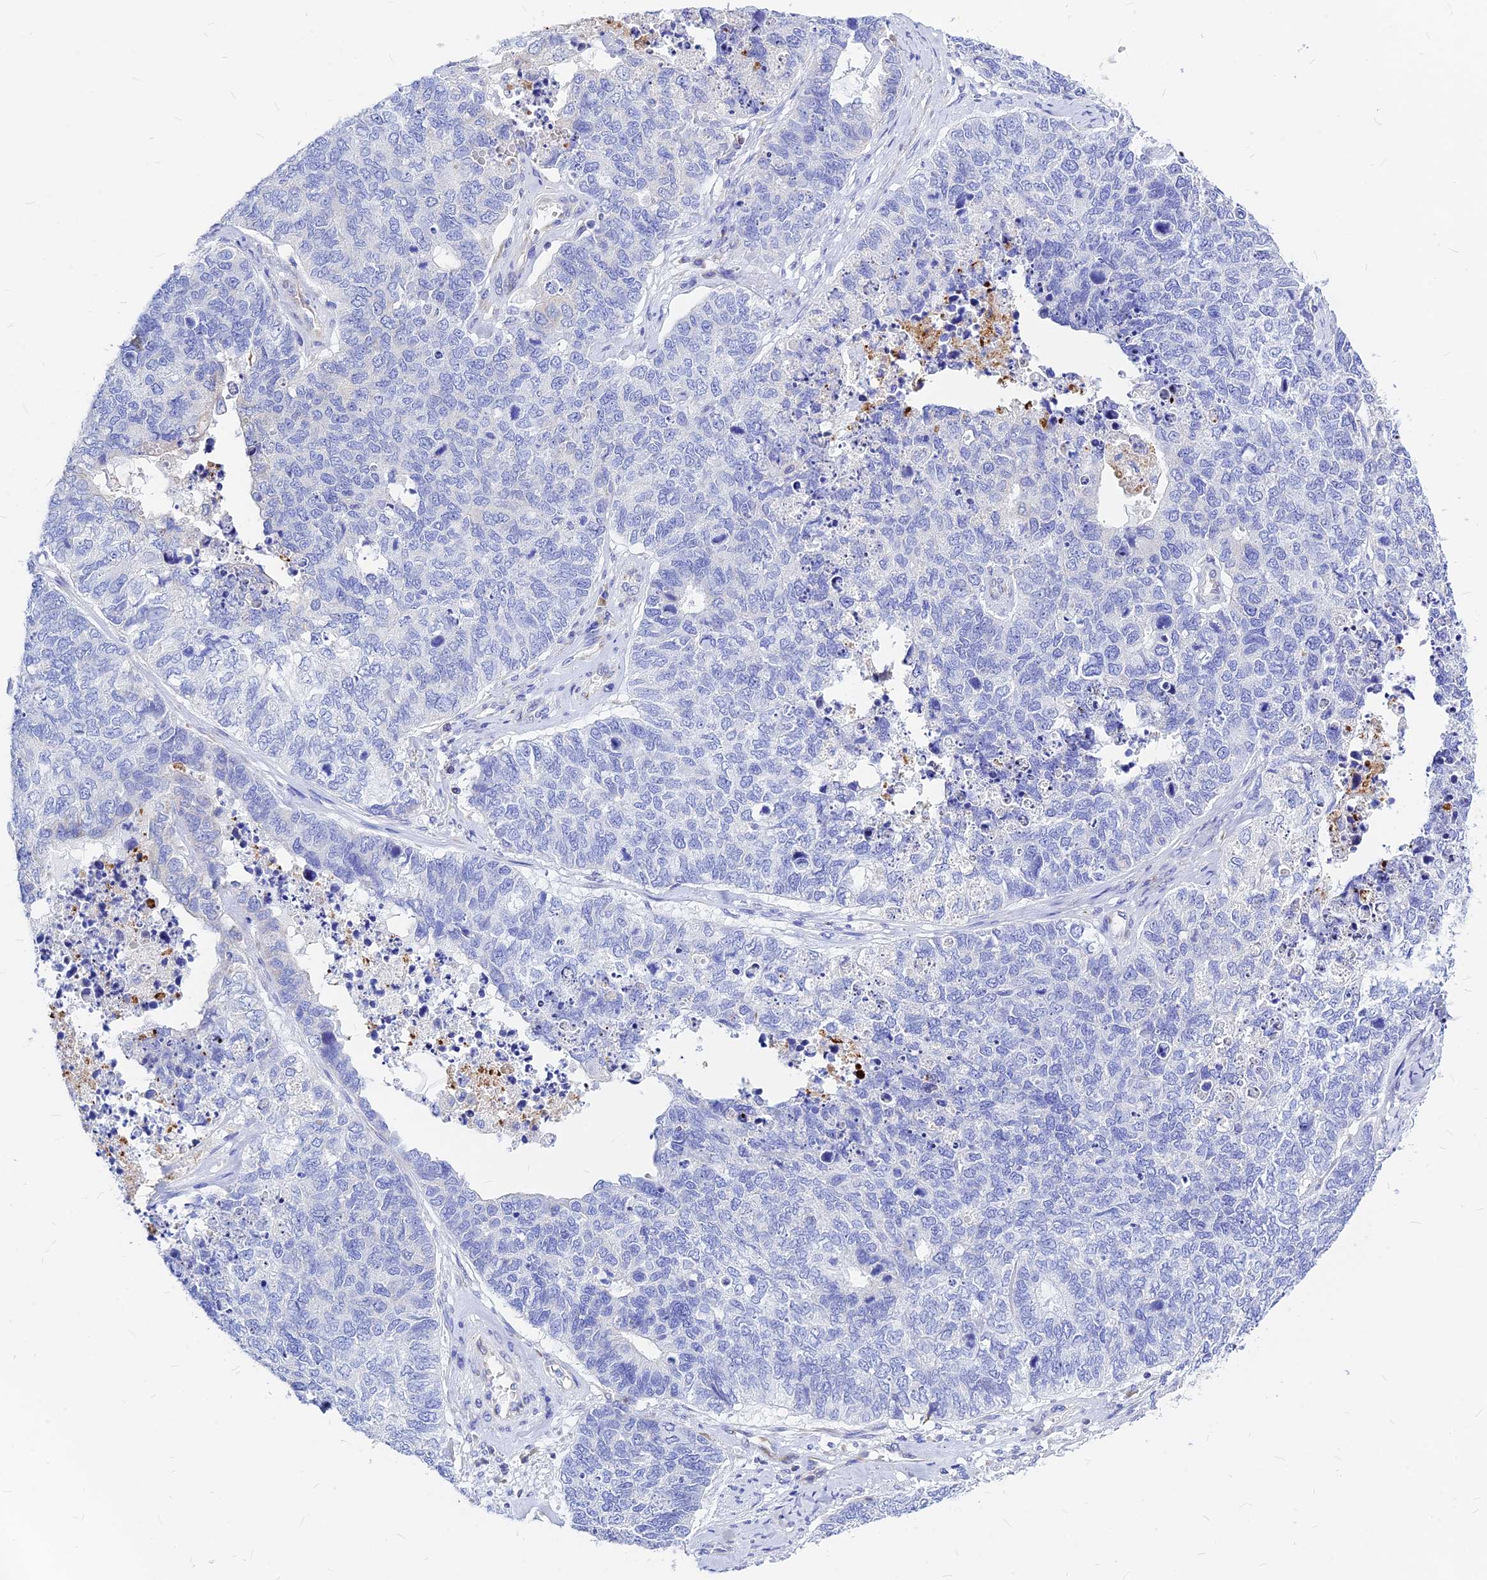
{"staining": {"intensity": "negative", "quantity": "none", "location": "none"}, "tissue": "cervical cancer", "cell_type": "Tumor cells", "image_type": "cancer", "snomed": [{"axis": "morphology", "description": "Squamous cell carcinoma, NOS"}, {"axis": "topography", "description": "Cervix"}], "caption": "IHC histopathology image of neoplastic tissue: cervical cancer stained with DAB shows no significant protein expression in tumor cells.", "gene": "CNOT6", "patient": {"sex": "female", "age": 63}}